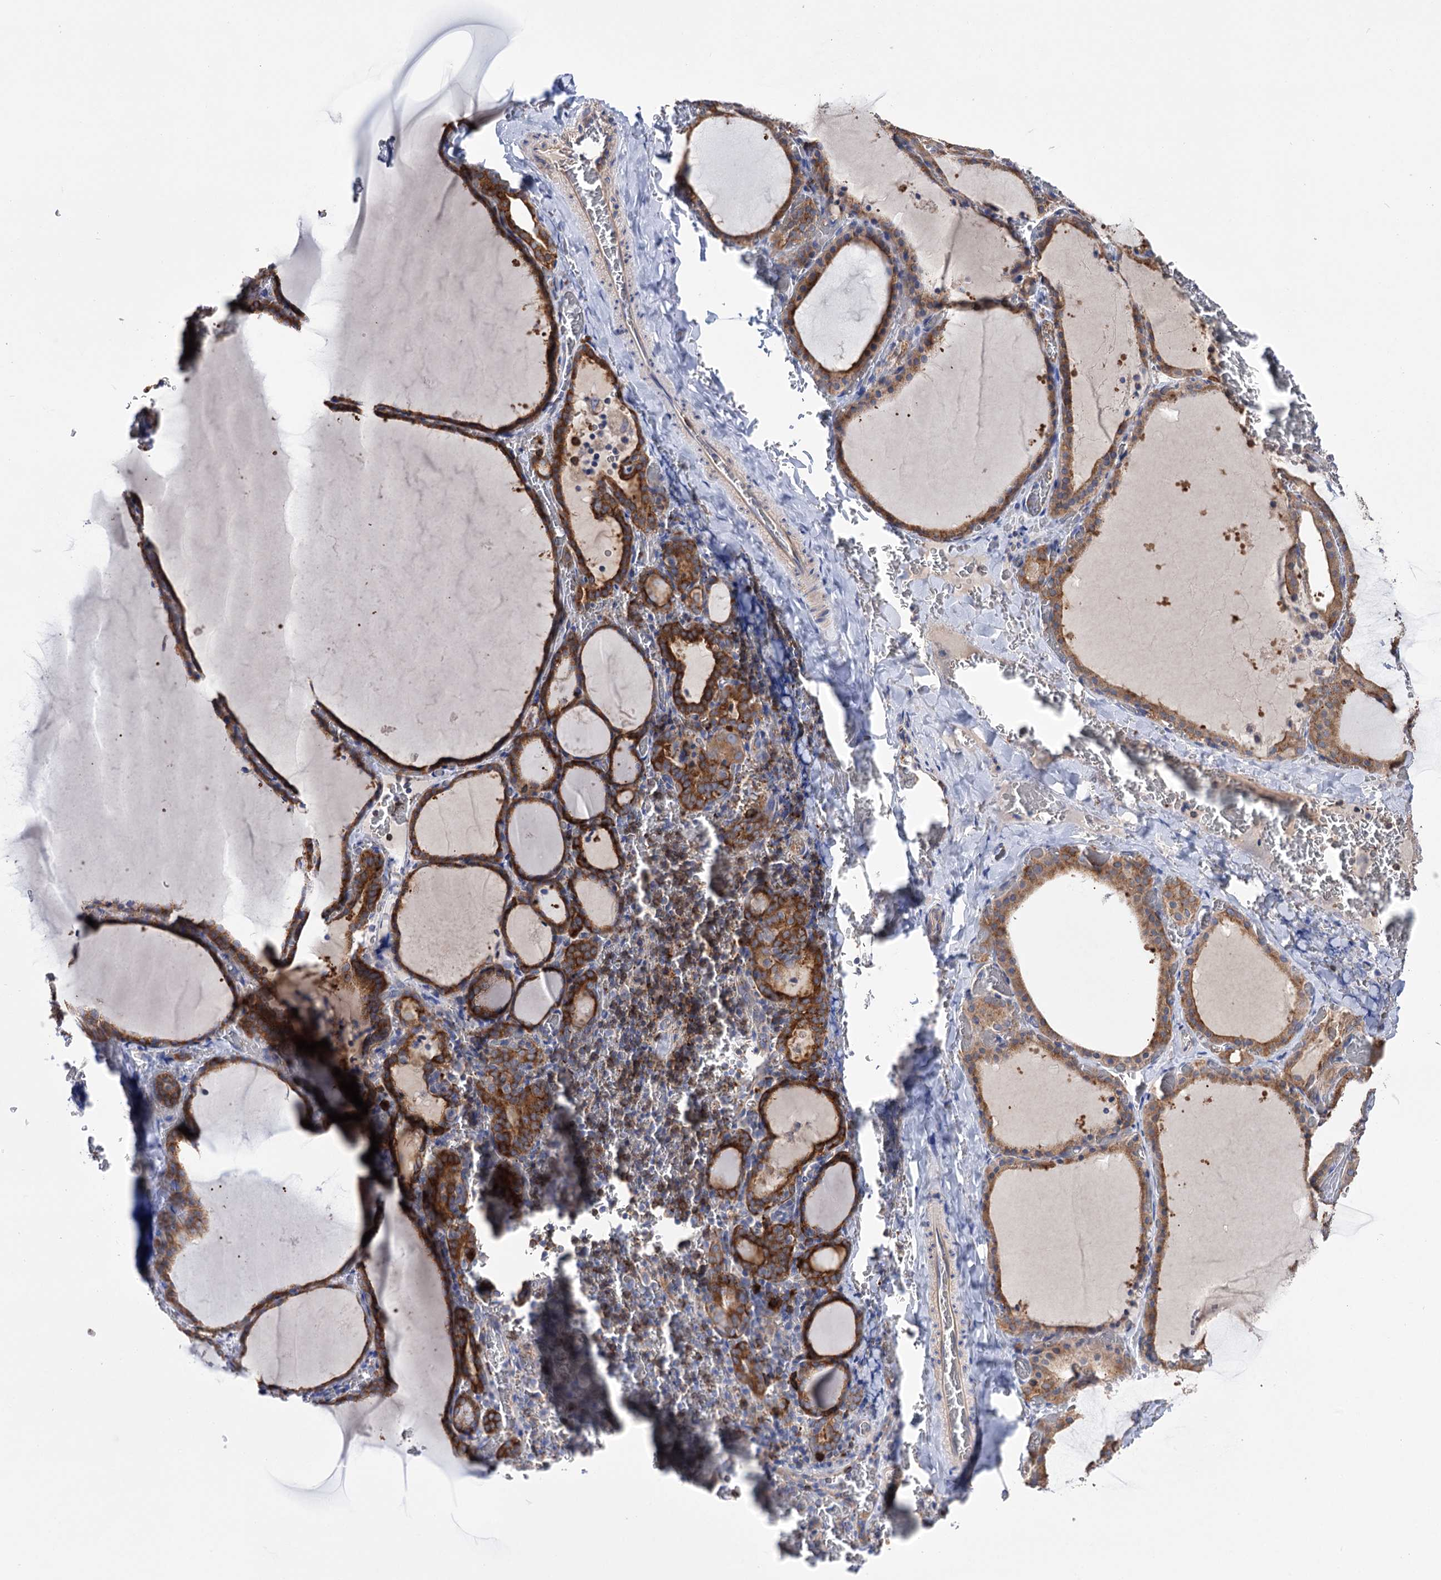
{"staining": {"intensity": "strong", "quantity": ">75%", "location": "cytoplasmic/membranous"}, "tissue": "thyroid gland", "cell_type": "Glandular cells", "image_type": "normal", "snomed": [{"axis": "morphology", "description": "Normal tissue, NOS"}, {"axis": "topography", "description": "Thyroid gland"}], "caption": "A high-resolution micrograph shows IHC staining of normal thyroid gland, which reveals strong cytoplasmic/membranous positivity in approximately >75% of glandular cells.", "gene": "BBS4", "patient": {"sex": "female", "age": 39}}